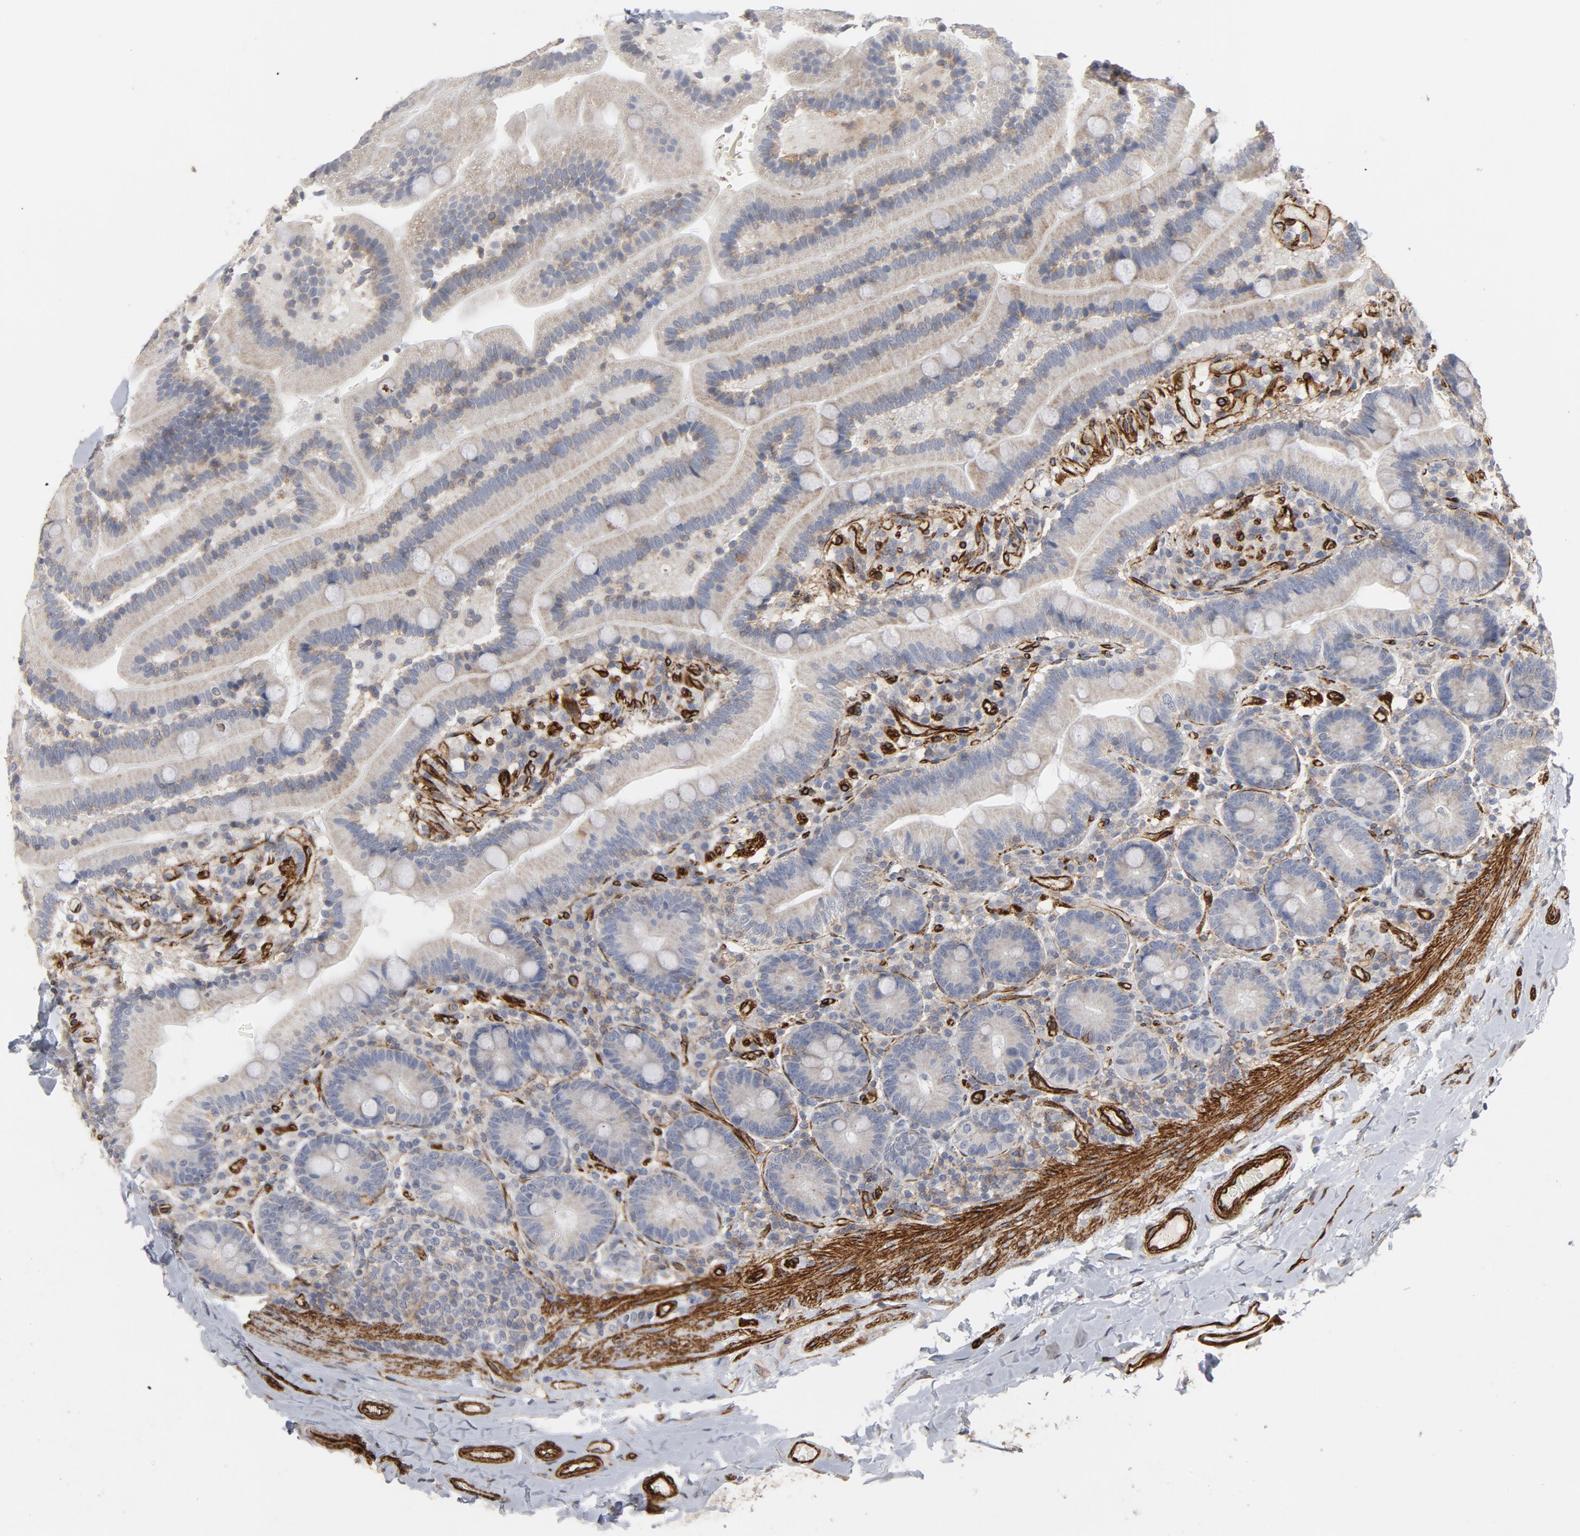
{"staining": {"intensity": "negative", "quantity": "none", "location": "none"}, "tissue": "duodenum", "cell_type": "Glandular cells", "image_type": "normal", "snomed": [{"axis": "morphology", "description": "Normal tissue, NOS"}, {"axis": "topography", "description": "Duodenum"}], "caption": "A high-resolution image shows immunohistochemistry staining of normal duodenum, which exhibits no significant expression in glandular cells.", "gene": "GNG2", "patient": {"sex": "male", "age": 66}}